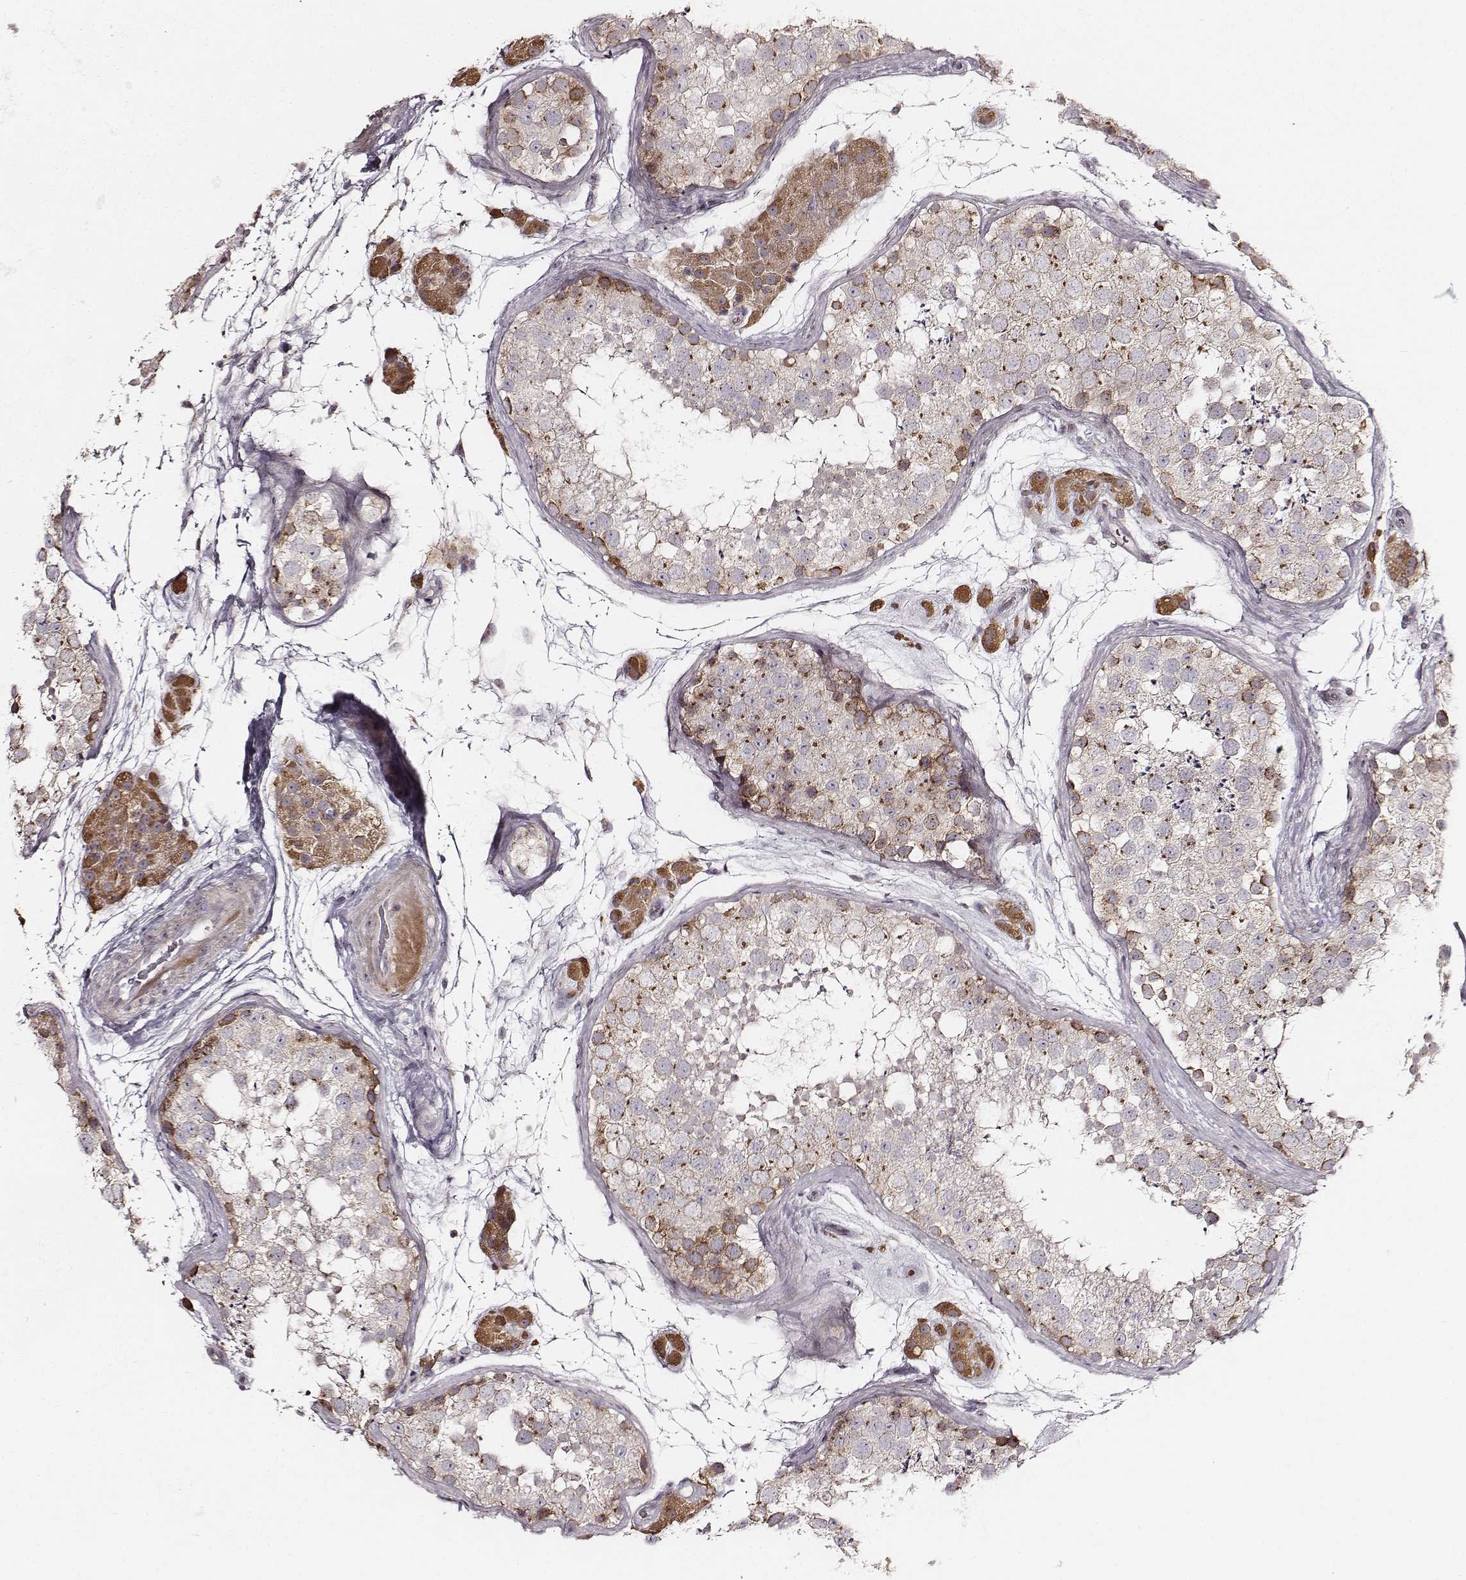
{"staining": {"intensity": "strong", "quantity": "<25%", "location": "cytoplasmic/membranous"}, "tissue": "testis", "cell_type": "Cells in seminiferous ducts", "image_type": "normal", "snomed": [{"axis": "morphology", "description": "Normal tissue, NOS"}, {"axis": "topography", "description": "Testis"}], "caption": "Testis stained with DAB immunohistochemistry displays medium levels of strong cytoplasmic/membranous expression in about <25% of cells in seminiferous ducts. (DAB (3,3'-diaminobenzidine) = brown stain, brightfield microscopy at high magnification).", "gene": "ABCA7", "patient": {"sex": "male", "age": 41}}